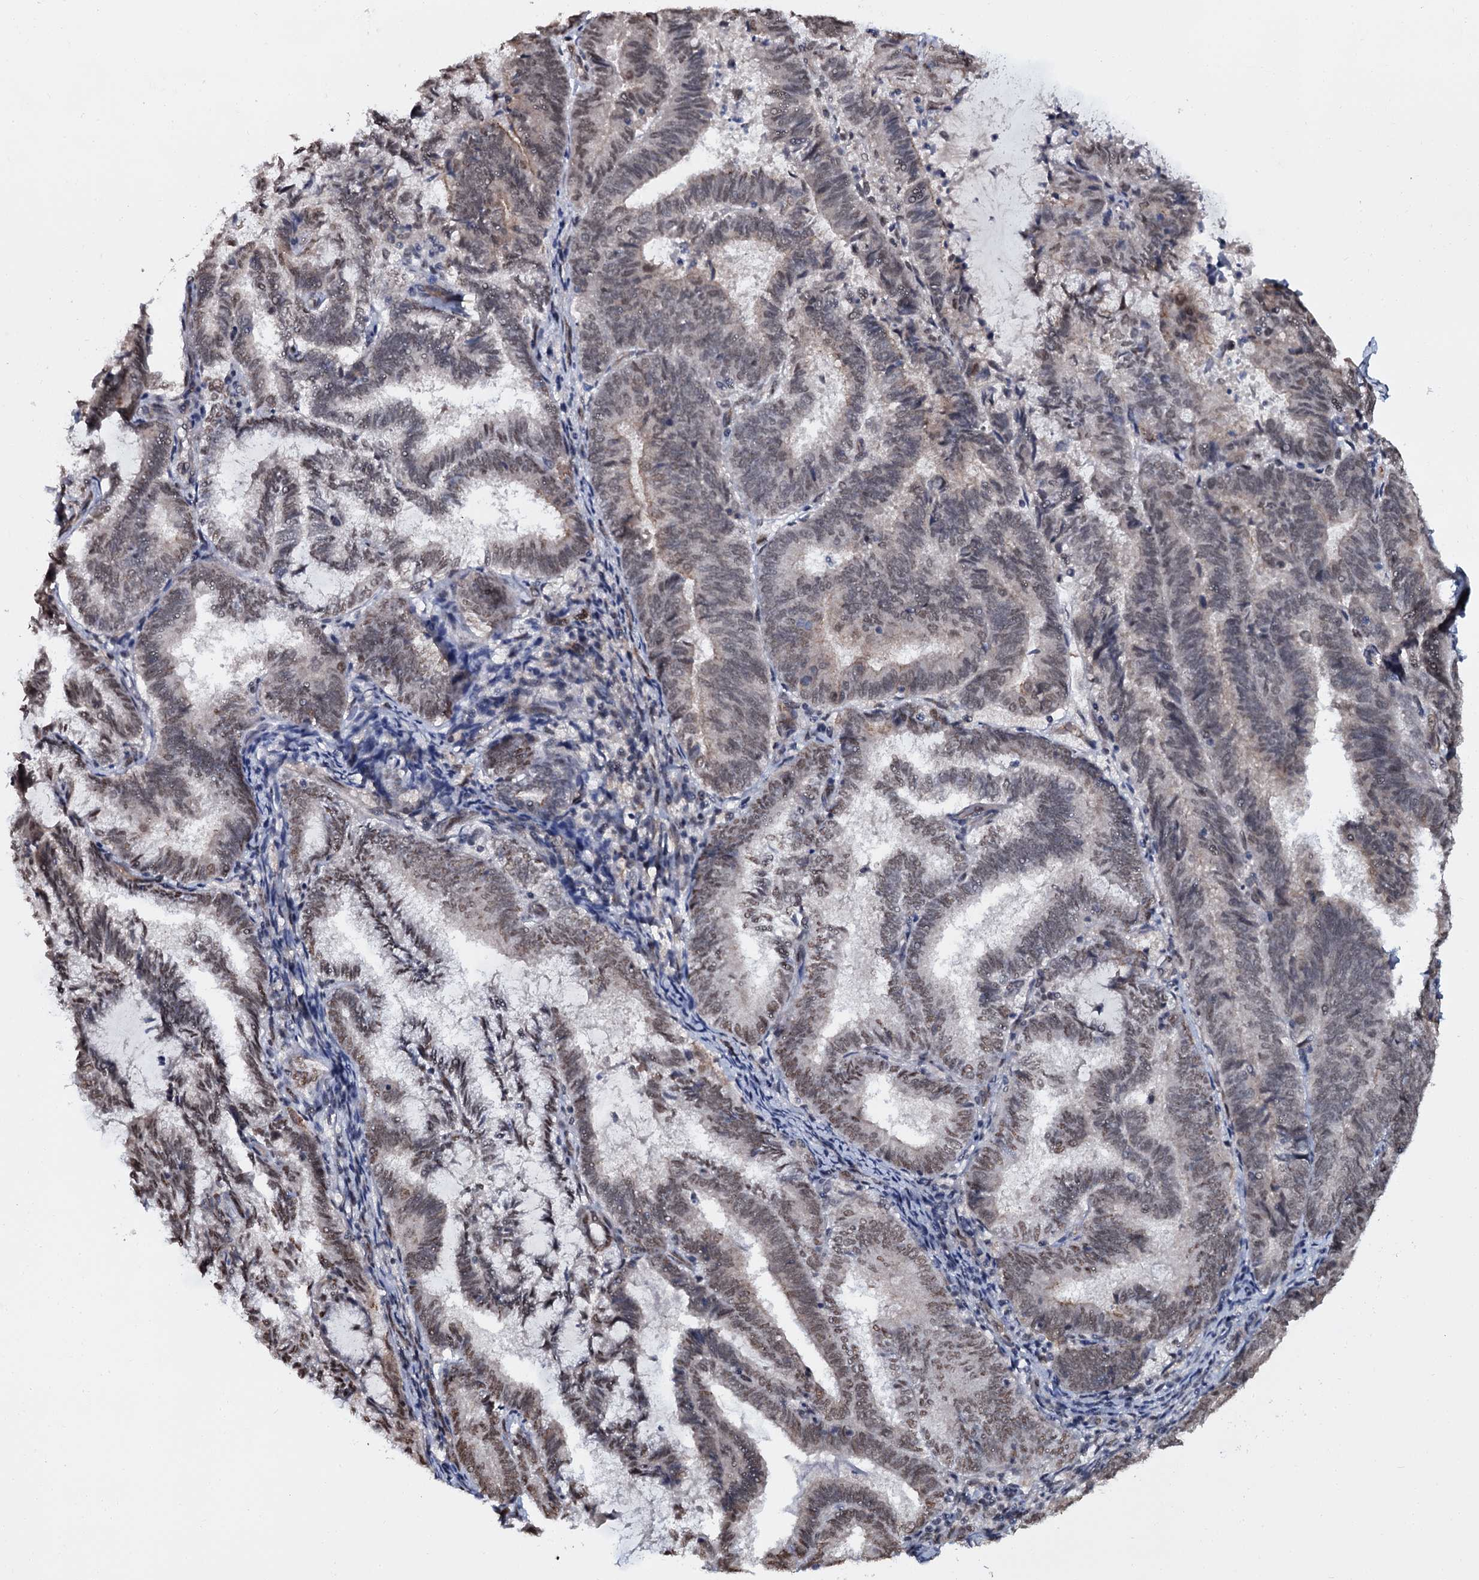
{"staining": {"intensity": "moderate", "quantity": "<25%", "location": "nuclear"}, "tissue": "endometrial cancer", "cell_type": "Tumor cells", "image_type": "cancer", "snomed": [{"axis": "morphology", "description": "Adenocarcinoma, NOS"}, {"axis": "topography", "description": "Endometrium"}], "caption": "DAB (3,3'-diaminobenzidine) immunohistochemical staining of human endometrial cancer demonstrates moderate nuclear protein staining in approximately <25% of tumor cells. The protein is shown in brown color, while the nuclei are stained blue.", "gene": "SH2D4B", "patient": {"sex": "female", "age": 80}}